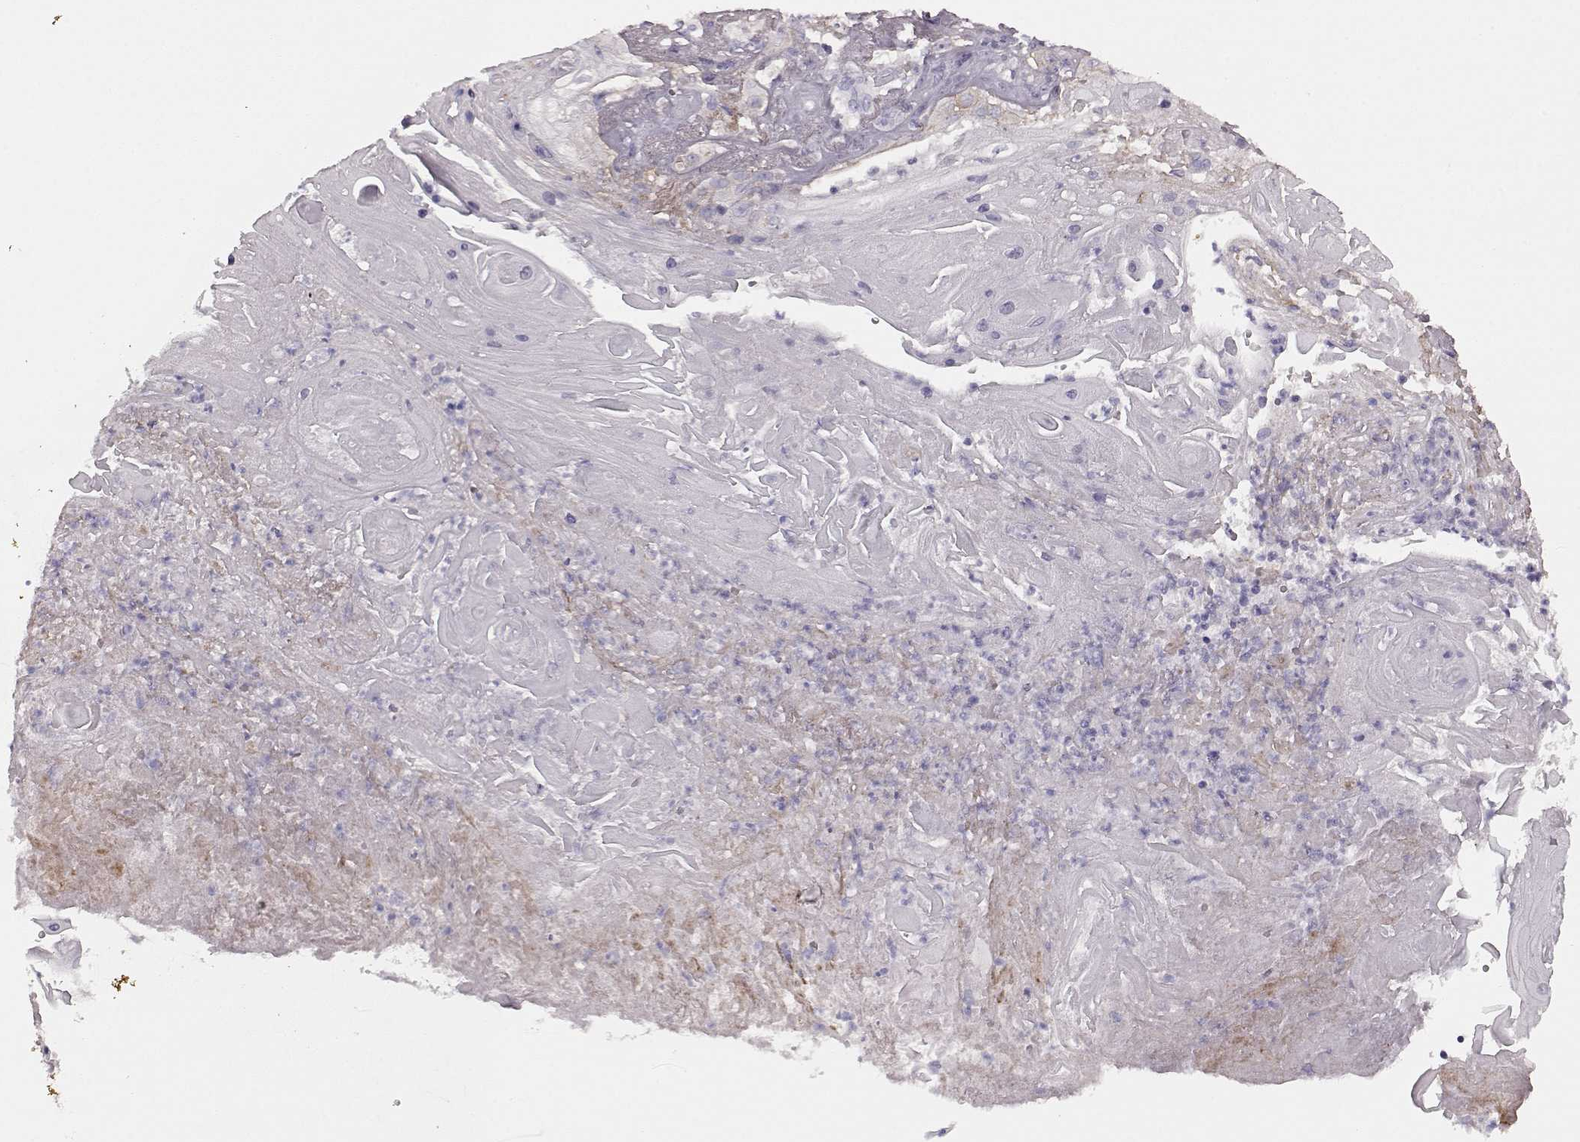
{"staining": {"intensity": "negative", "quantity": "none", "location": "none"}, "tissue": "skin cancer", "cell_type": "Tumor cells", "image_type": "cancer", "snomed": [{"axis": "morphology", "description": "Squamous cell carcinoma, NOS"}, {"axis": "topography", "description": "Skin"}], "caption": "Immunohistochemical staining of skin cancer demonstrates no significant expression in tumor cells.", "gene": "CRYBA2", "patient": {"sex": "male", "age": 62}}